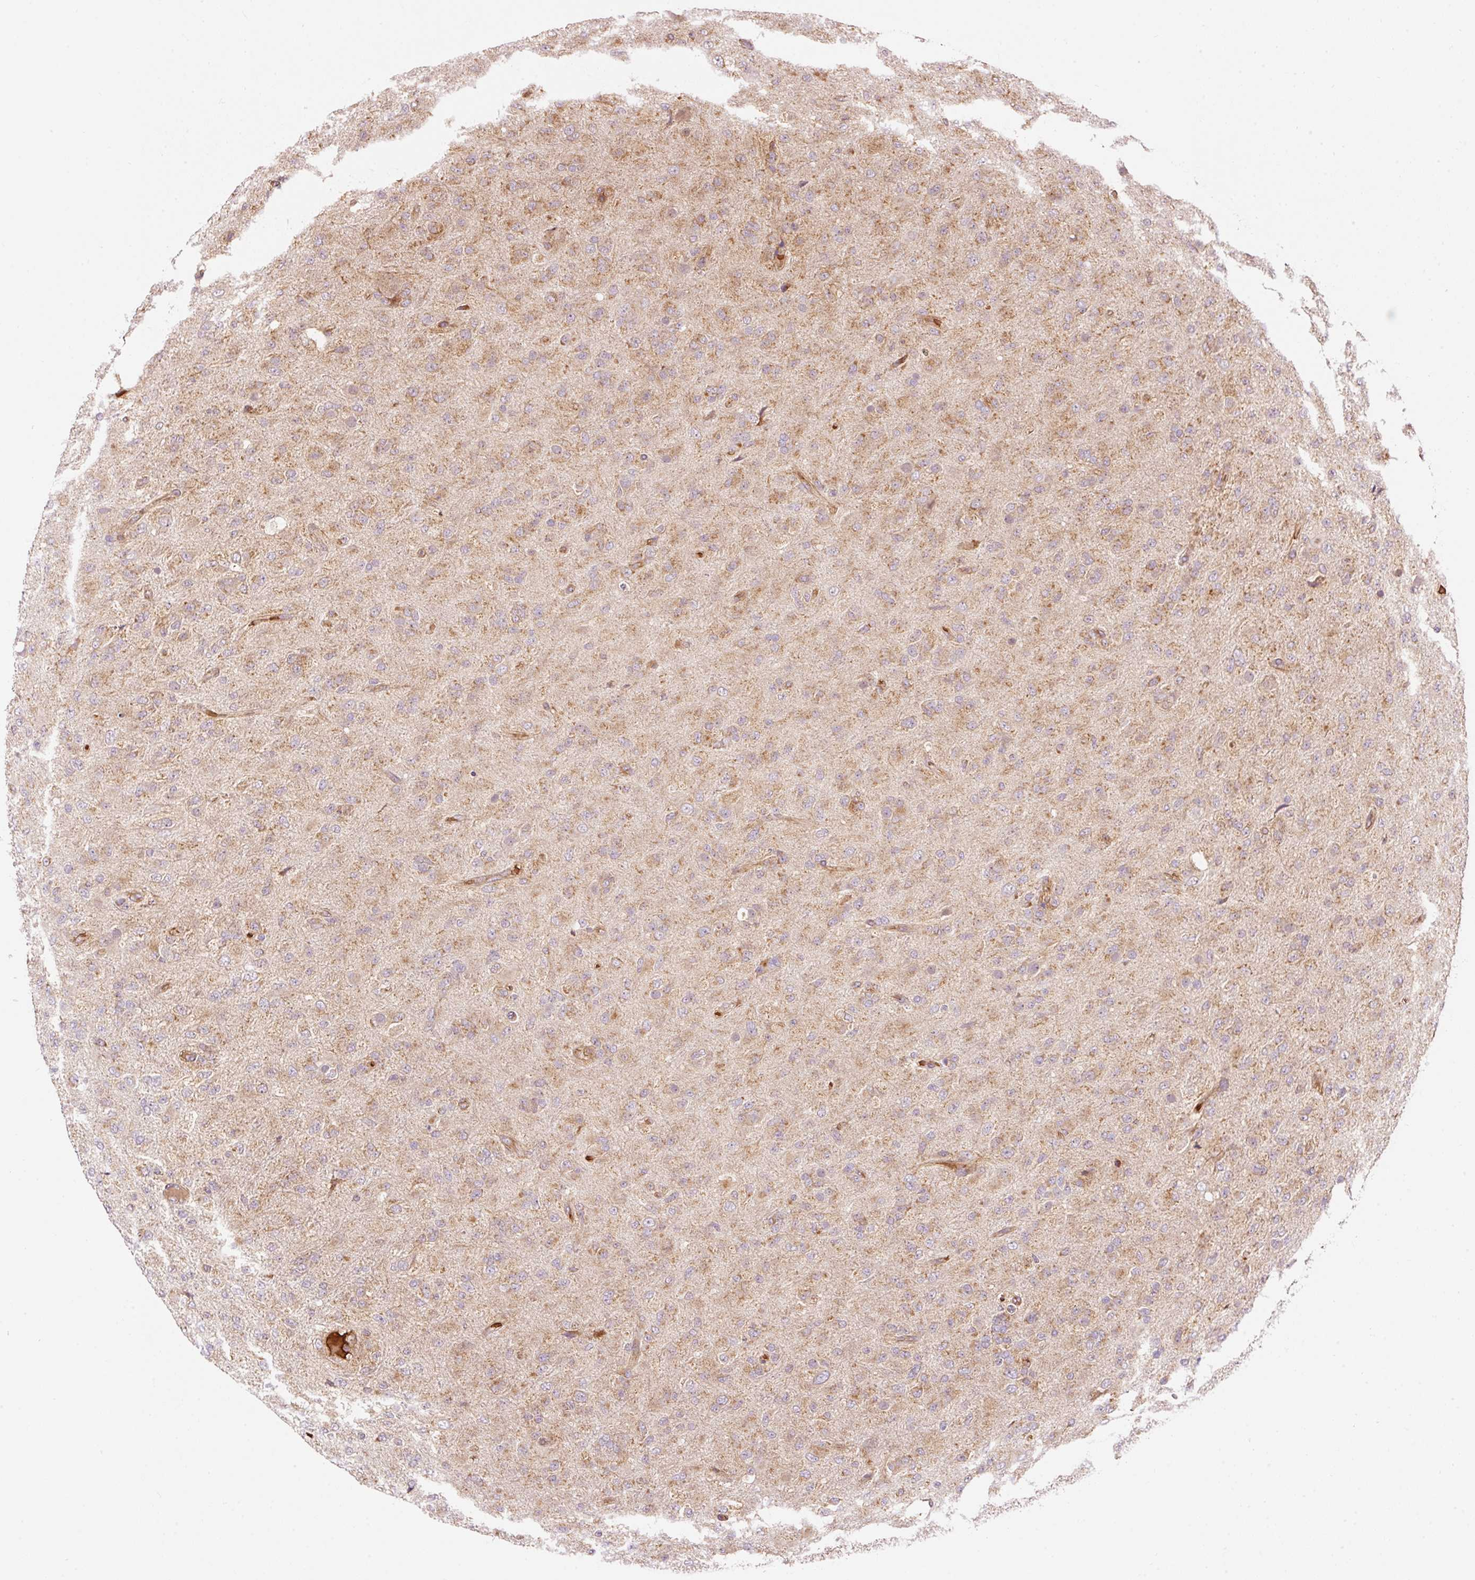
{"staining": {"intensity": "moderate", "quantity": "25%-75%", "location": "cytoplasmic/membranous"}, "tissue": "glioma", "cell_type": "Tumor cells", "image_type": "cancer", "snomed": [{"axis": "morphology", "description": "Glioma, malignant, Low grade"}, {"axis": "topography", "description": "Brain"}], "caption": "Immunohistochemical staining of glioma displays medium levels of moderate cytoplasmic/membranous protein expression in approximately 25%-75% of tumor cells.", "gene": "ADCY4", "patient": {"sex": "male", "age": 65}}